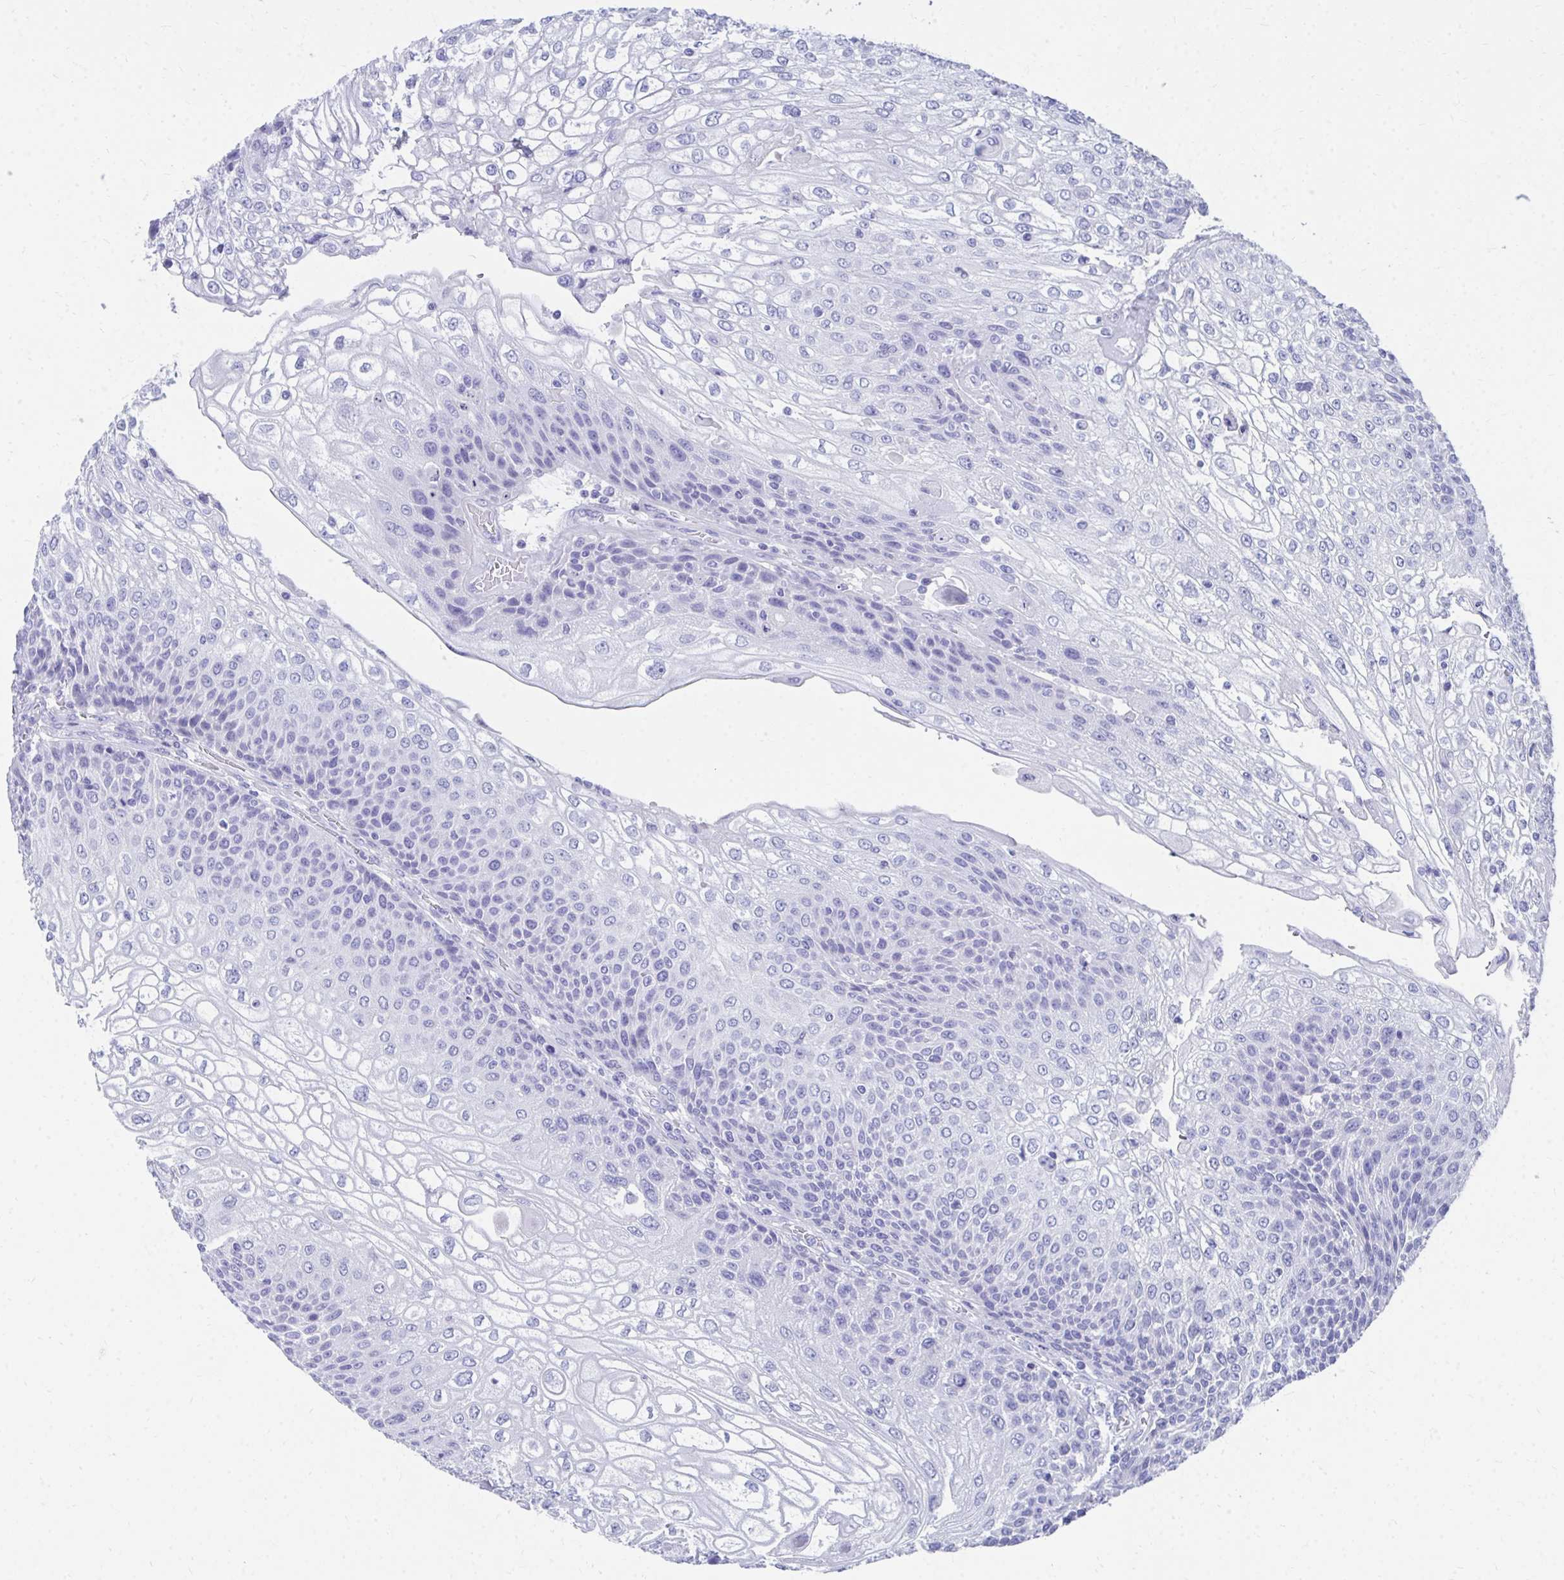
{"staining": {"intensity": "negative", "quantity": "none", "location": "none"}, "tissue": "urothelial cancer", "cell_type": "Tumor cells", "image_type": "cancer", "snomed": [{"axis": "morphology", "description": "Urothelial carcinoma, High grade"}, {"axis": "topography", "description": "Urinary bladder"}], "caption": "DAB (3,3'-diaminobenzidine) immunohistochemical staining of human urothelial carcinoma (high-grade) displays no significant expression in tumor cells. The staining was performed using DAB to visualize the protein expression in brown, while the nuclei were stained in blue with hematoxylin (Magnification: 20x).", "gene": "HGD", "patient": {"sex": "female", "age": 70}}